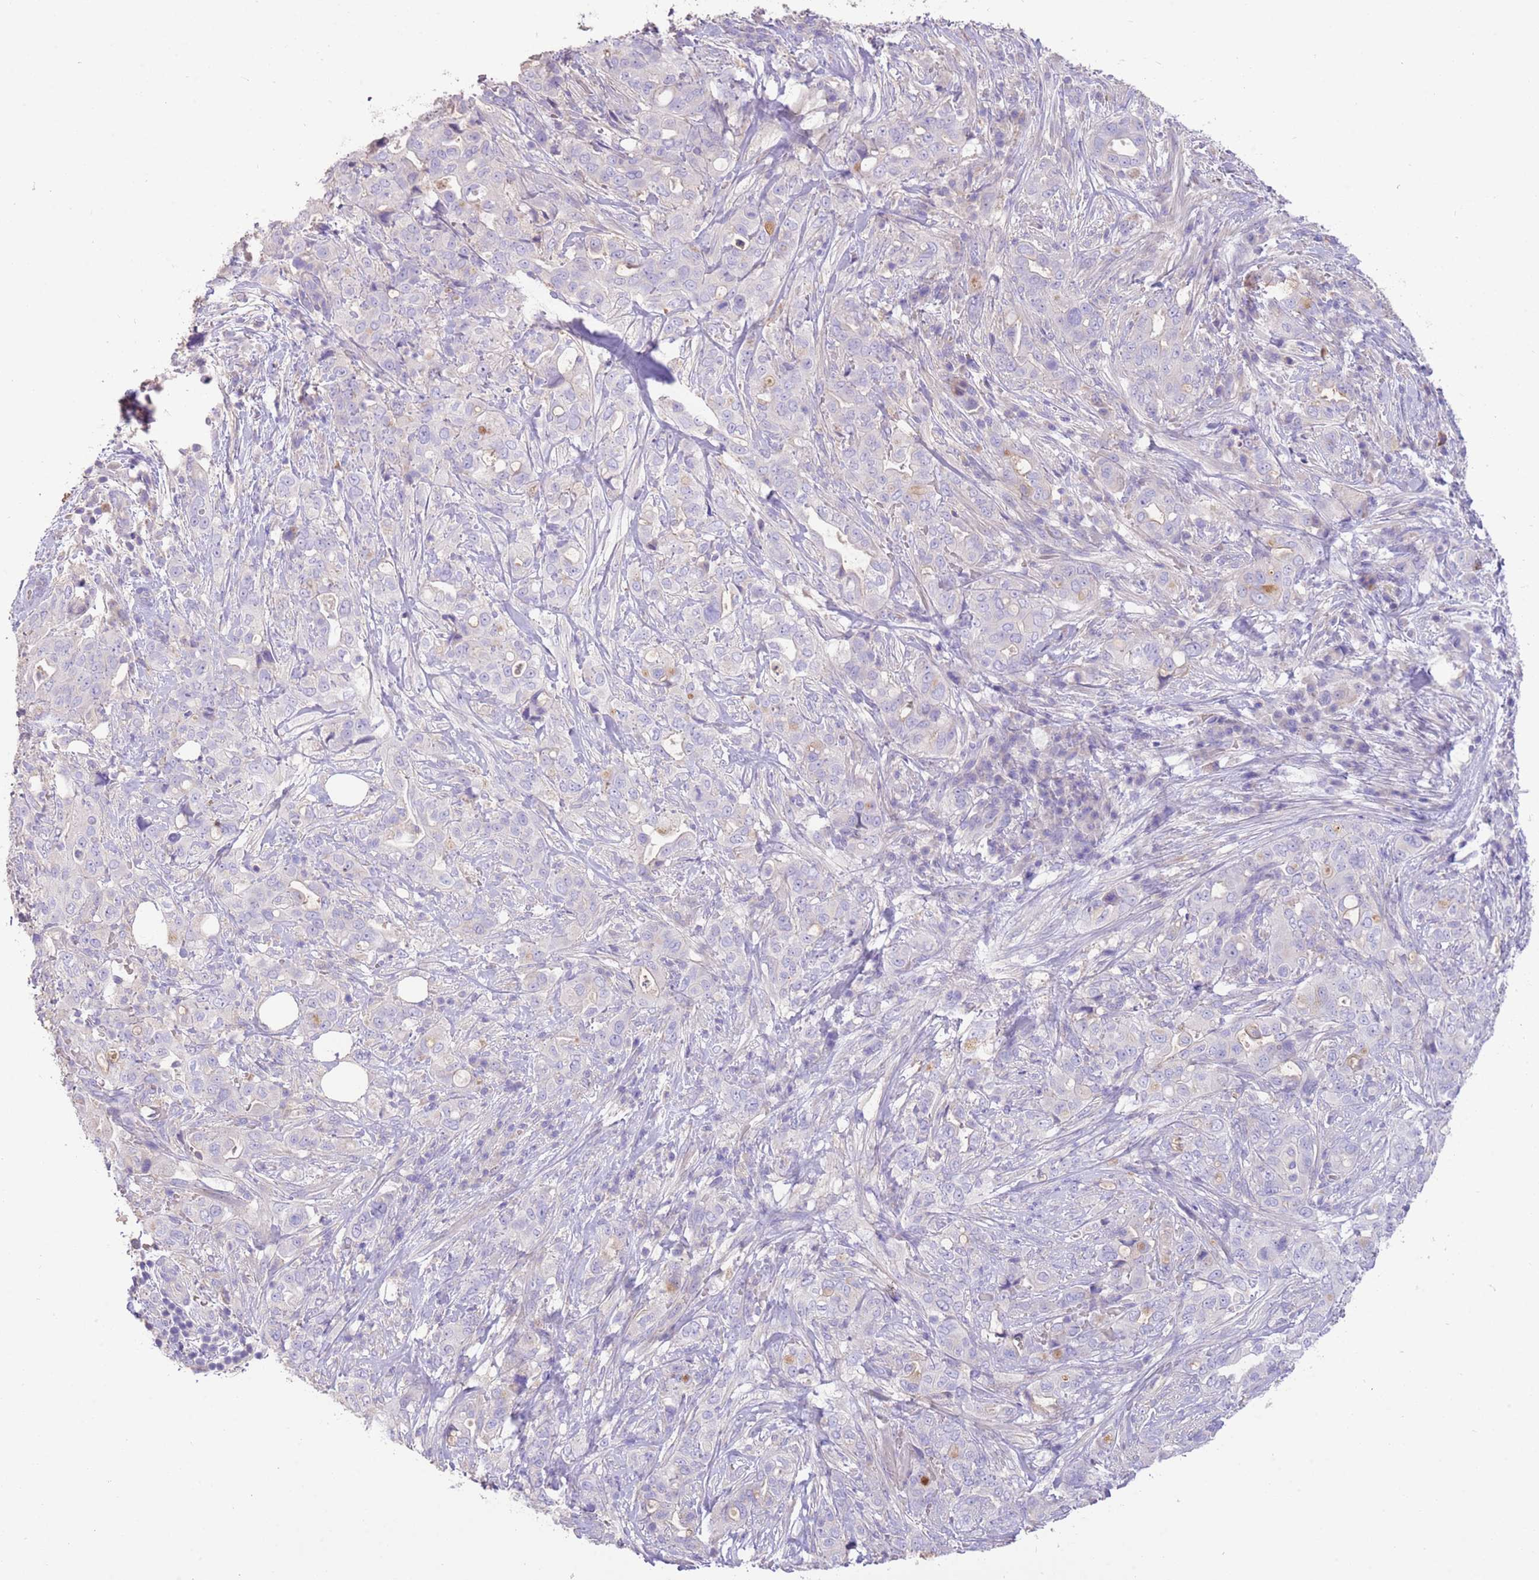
{"staining": {"intensity": "negative", "quantity": "none", "location": "none"}, "tissue": "pancreatic cancer", "cell_type": "Tumor cells", "image_type": "cancer", "snomed": [{"axis": "morphology", "description": "Normal tissue, NOS"}, {"axis": "morphology", "description": "Adenocarcinoma, NOS"}, {"axis": "topography", "description": "Lymph node"}, {"axis": "topography", "description": "Pancreas"}], "caption": "This is an IHC photomicrograph of human adenocarcinoma (pancreatic). There is no expression in tumor cells.", "gene": "SFTPA1", "patient": {"sex": "female", "age": 67}}